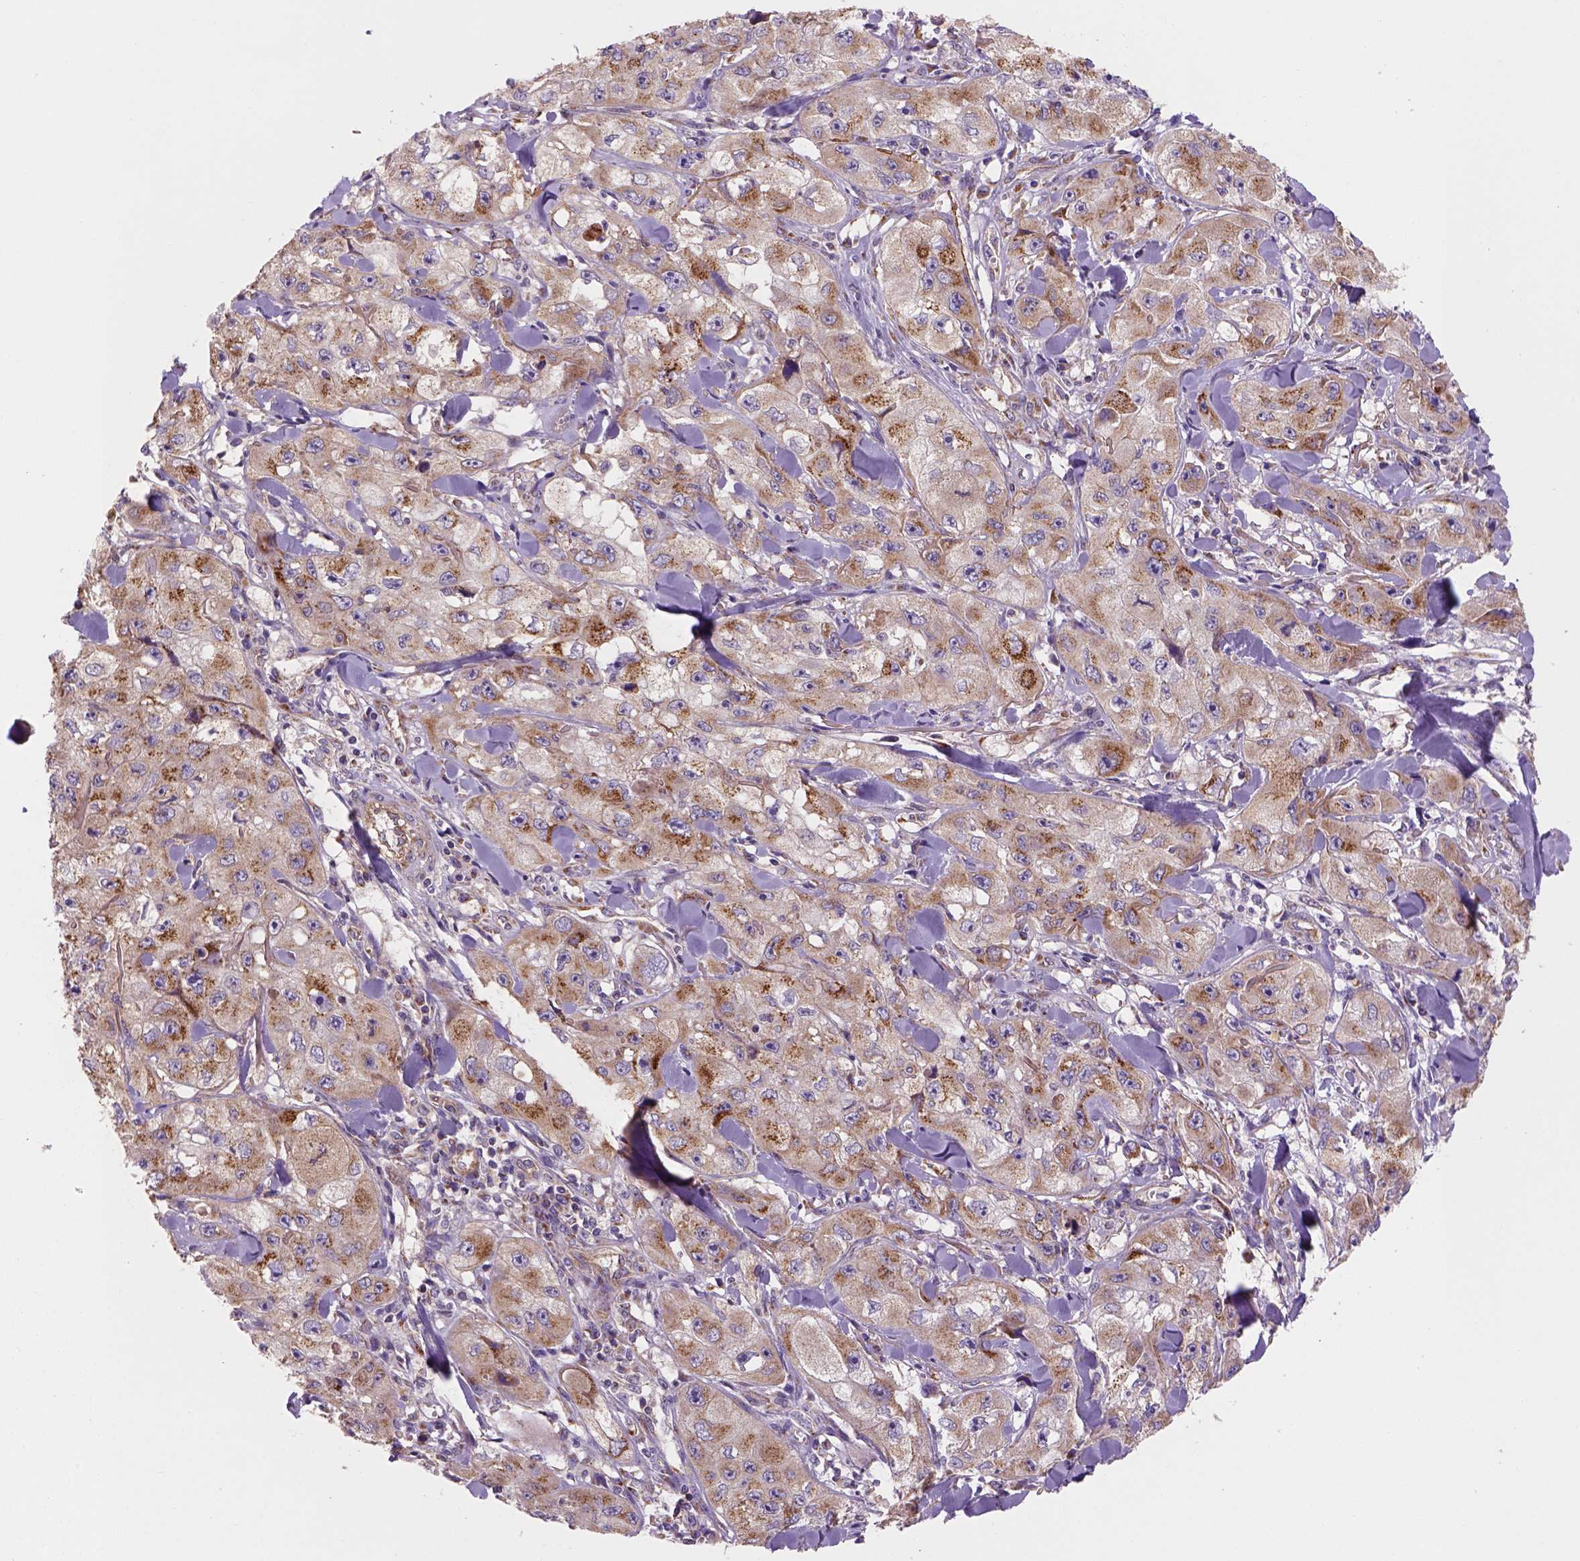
{"staining": {"intensity": "moderate", "quantity": "25%-75%", "location": "cytoplasmic/membranous"}, "tissue": "skin cancer", "cell_type": "Tumor cells", "image_type": "cancer", "snomed": [{"axis": "morphology", "description": "Squamous cell carcinoma, NOS"}, {"axis": "topography", "description": "Skin"}, {"axis": "topography", "description": "Subcutis"}], "caption": "About 25%-75% of tumor cells in skin squamous cell carcinoma demonstrate moderate cytoplasmic/membranous protein expression as visualized by brown immunohistochemical staining.", "gene": "WARS2", "patient": {"sex": "male", "age": 73}}